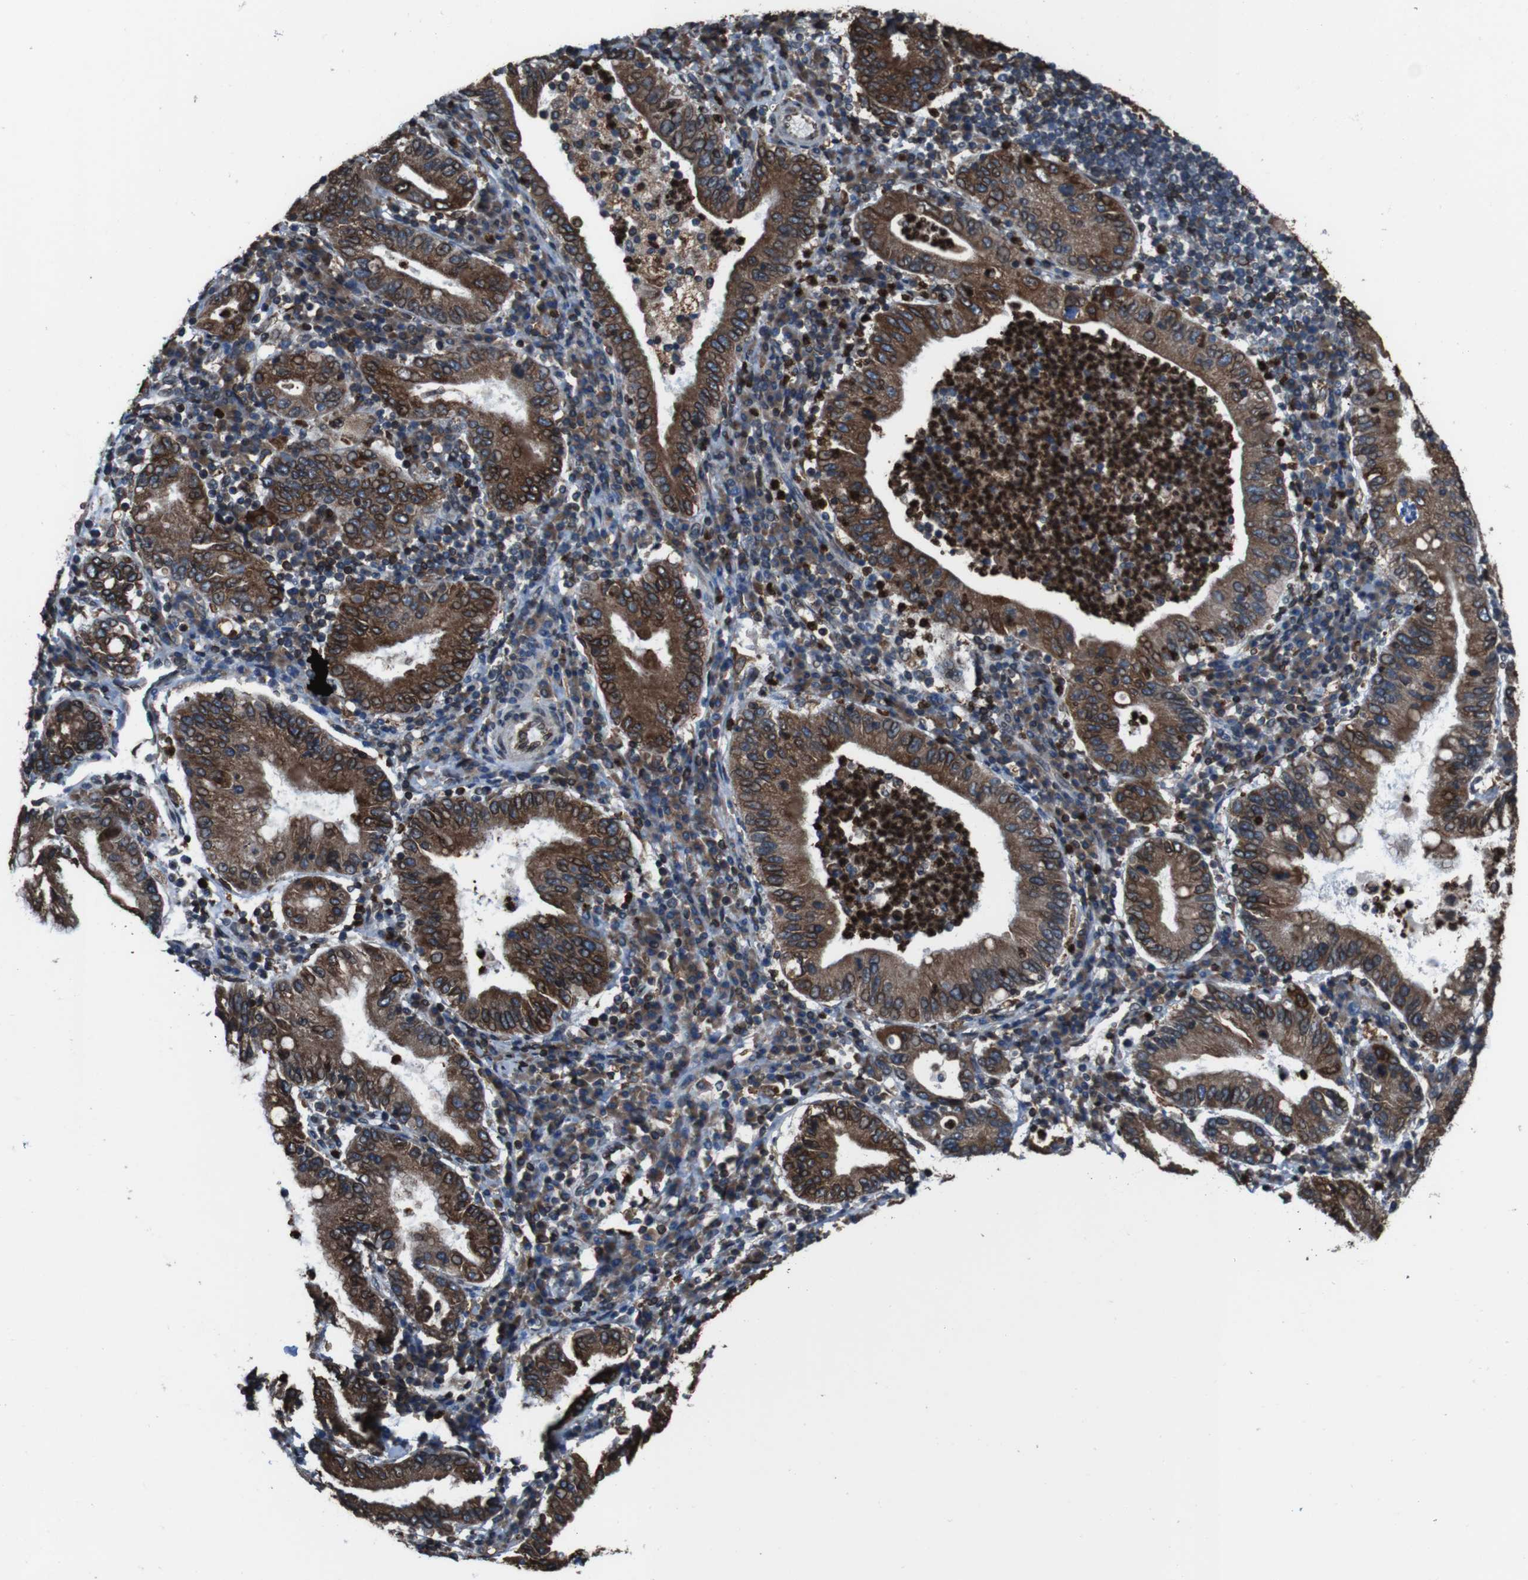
{"staining": {"intensity": "strong", "quantity": ">75%", "location": "cytoplasmic/membranous"}, "tissue": "stomach cancer", "cell_type": "Tumor cells", "image_type": "cancer", "snomed": [{"axis": "morphology", "description": "Normal tissue, NOS"}, {"axis": "morphology", "description": "Adenocarcinoma, NOS"}, {"axis": "topography", "description": "Esophagus"}, {"axis": "topography", "description": "Stomach, upper"}, {"axis": "topography", "description": "Peripheral nerve tissue"}], "caption": "The histopathology image shows immunohistochemical staining of stomach adenocarcinoma. There is strong cytoplasmic/membranous positivity is seen in approximately >75% of tumor cells.", "gene": "APMAP", "patient": {"sex": "male", "age": 62}}